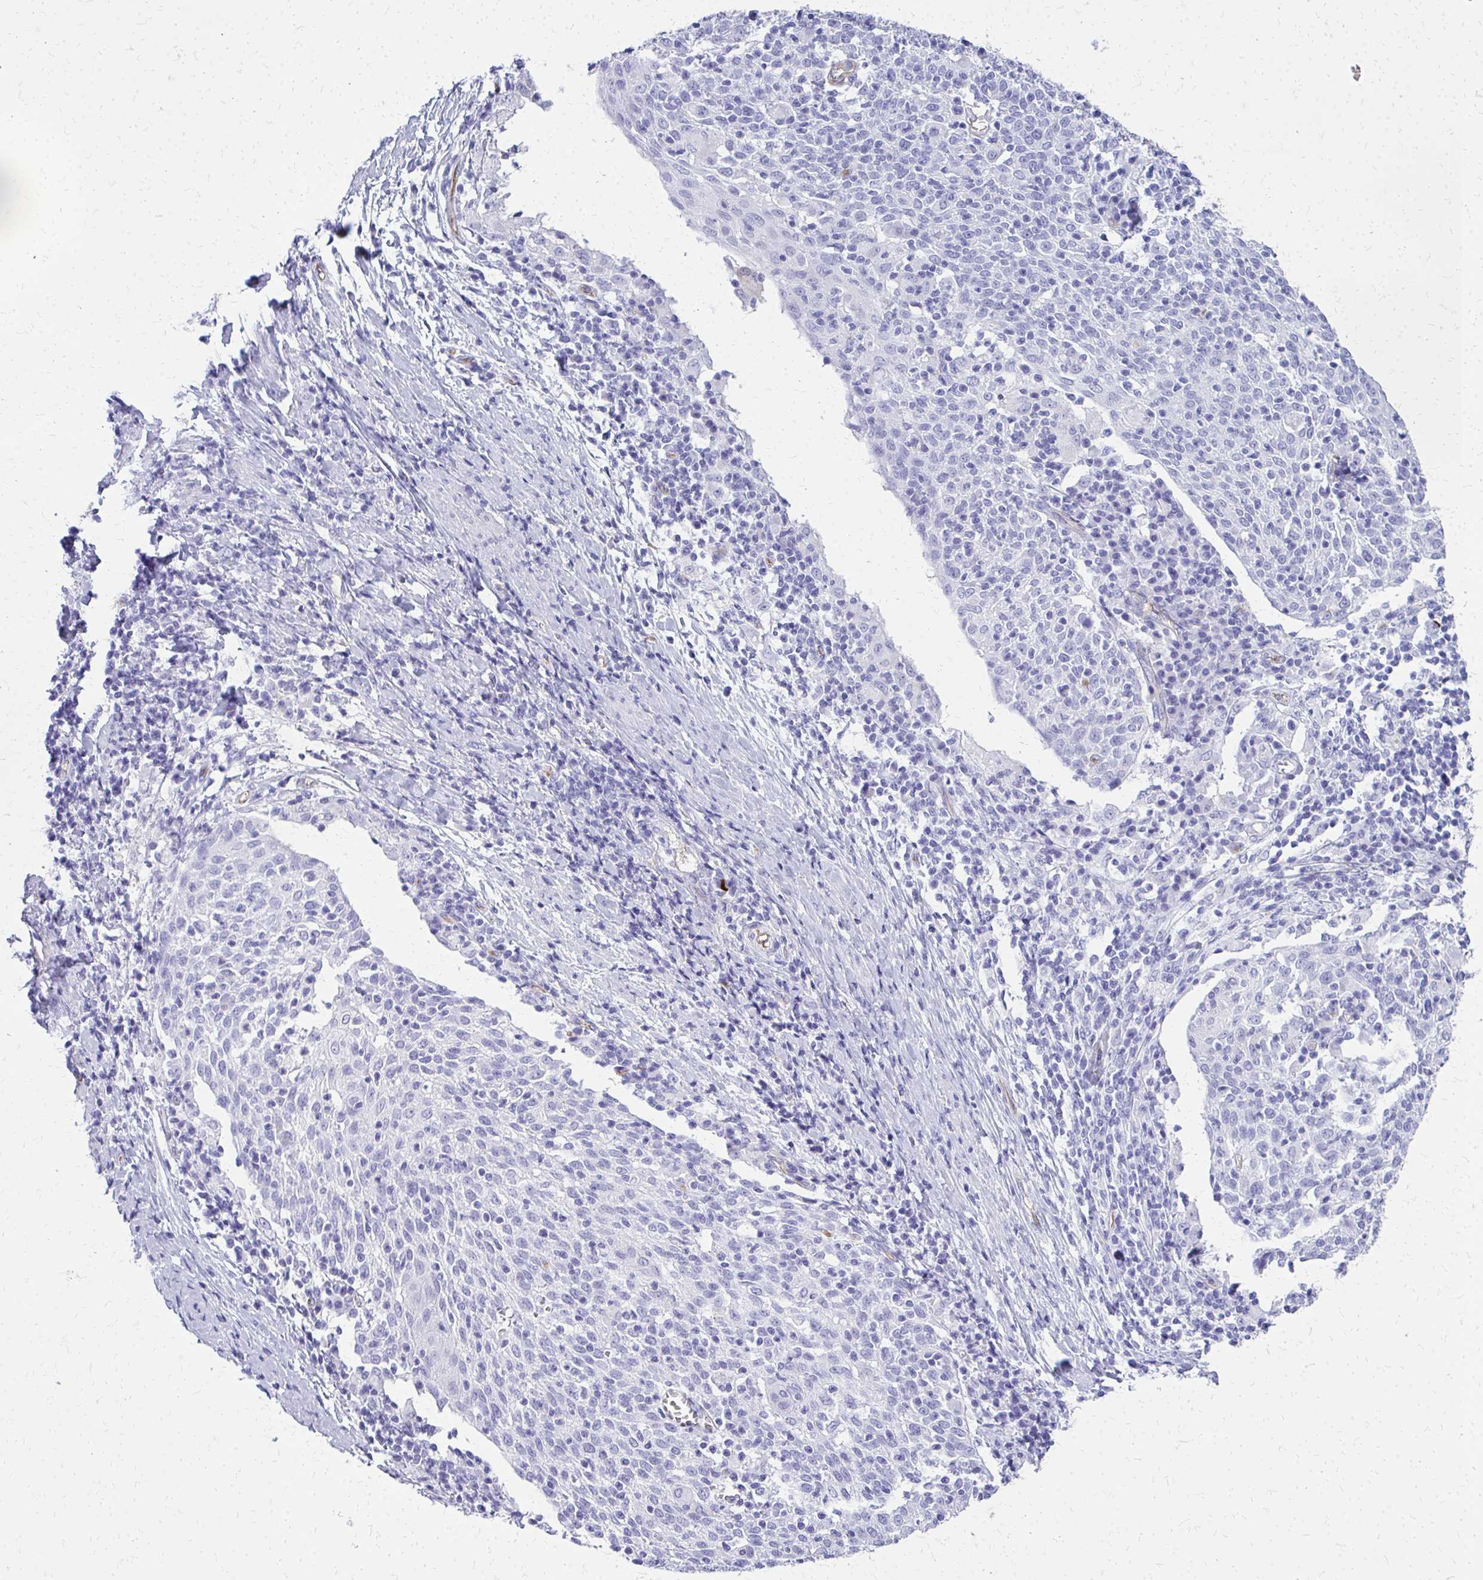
{"staining": {"intensity": "negative", "quantity": "none", "location": "none"}, "tissue": "cervical cancer", "cell_type": "Tumor cells", "image_type": "cancer", "snomed": [{"axis": "morphology", "description": "Squamous cell carcinoma, NOS"}, {"axis": "topography", "description": "Cervix"}], "caption": "This is a photomicrograph of immunohistochemistry staining of squamous cell carcinoma (cervical), which shows no expression in tumor cells.", "gene": "TPSG1", "patient": {"sex": "female", "age": 52}}